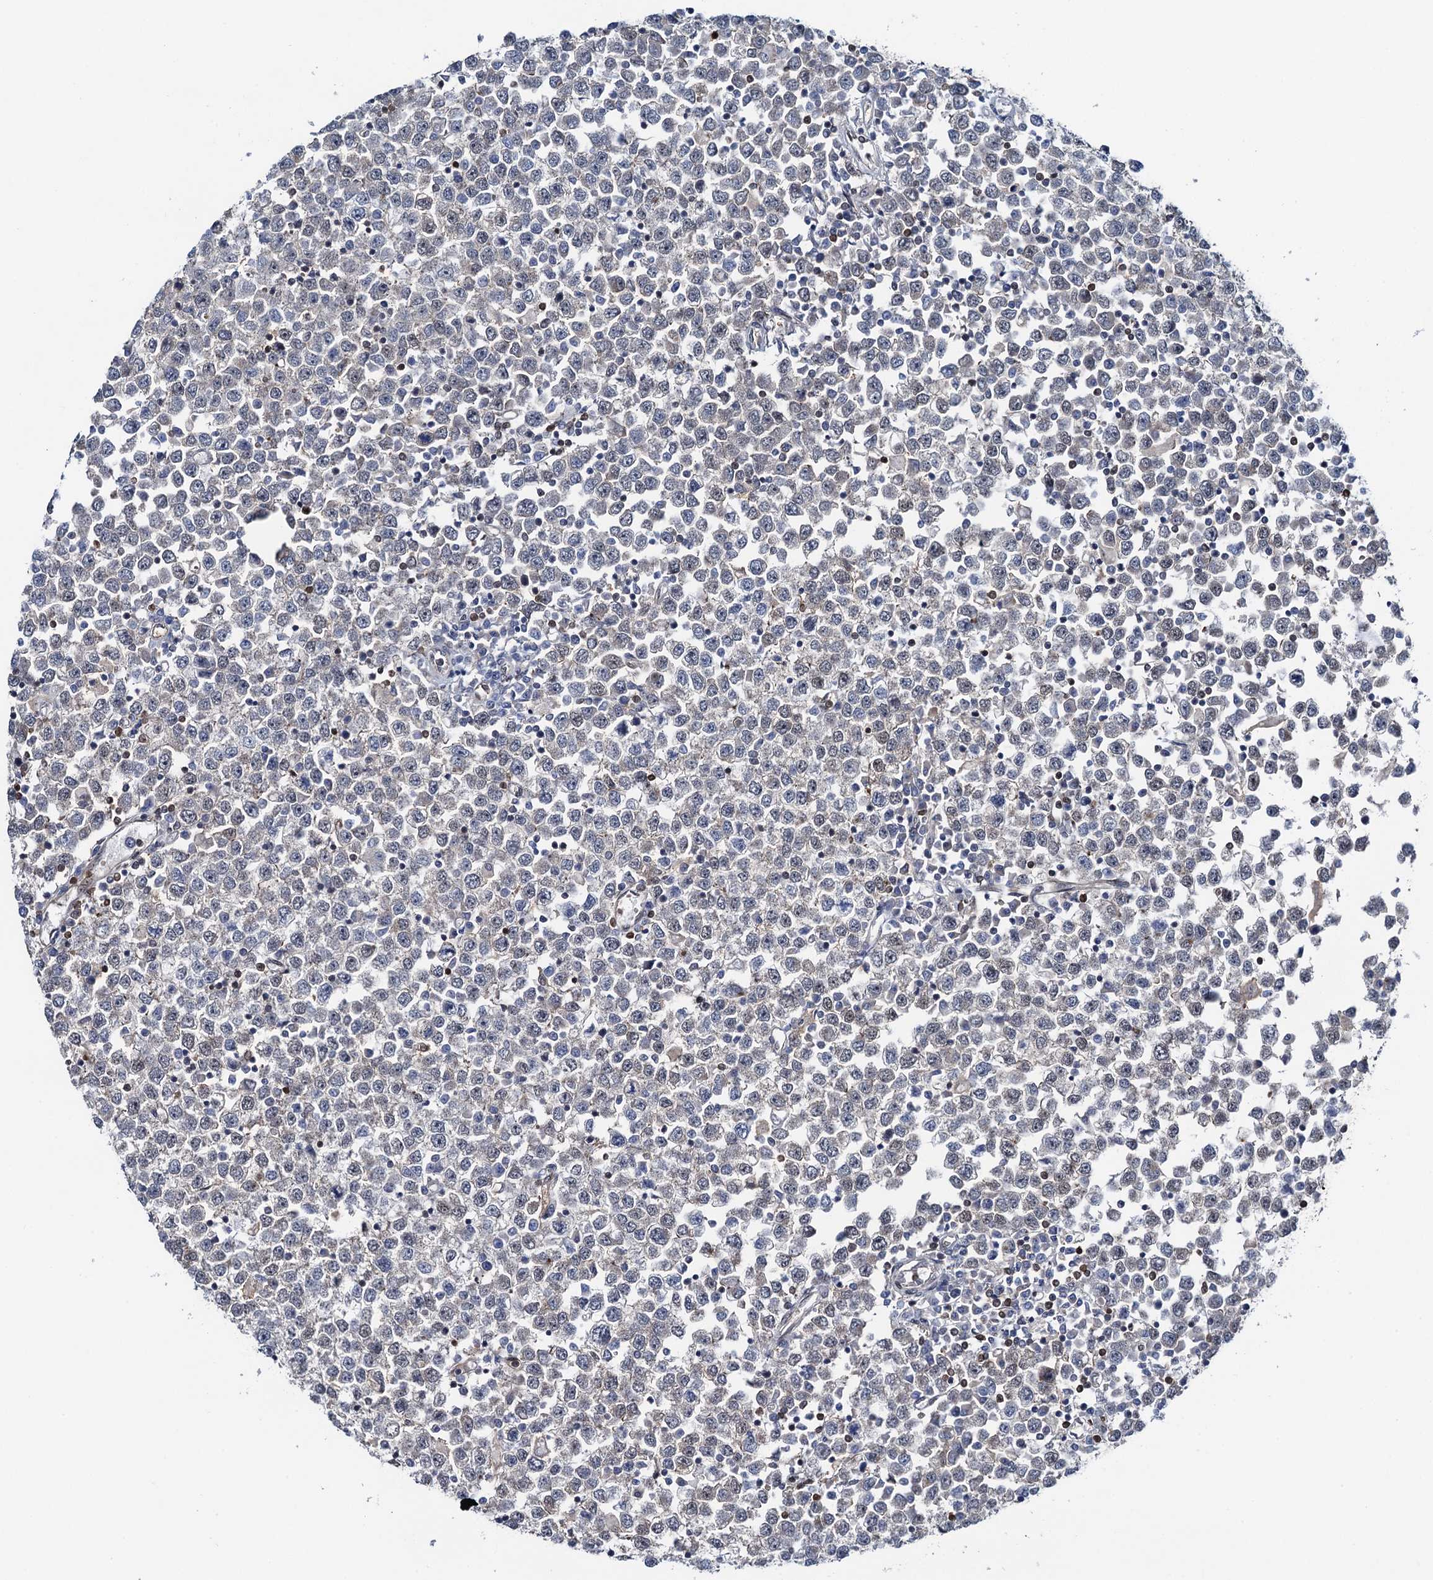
{"staining": {"intensity": "negative", "quantity": "none", "location": "none"}, "tissue": "testis cancer", "cell_type": "Tumor cells", "image_type": "cancer", "snomed": [{"axis": "morphology", "description": "Seminoma, NOS"}, {"axis": "topography", "description": "Testis"}], "caption": "Immunohistochemistry (IHC) histopathology image of human seminoma (testis) stained for a protein (brown), which displays no expression in tumor cells. (DAB (3,3'-diaminobenzidine) IHC with hematoxylin counter stain).", "gene": "ZNF609", "patient": {"sex": "male", "age": 65}}